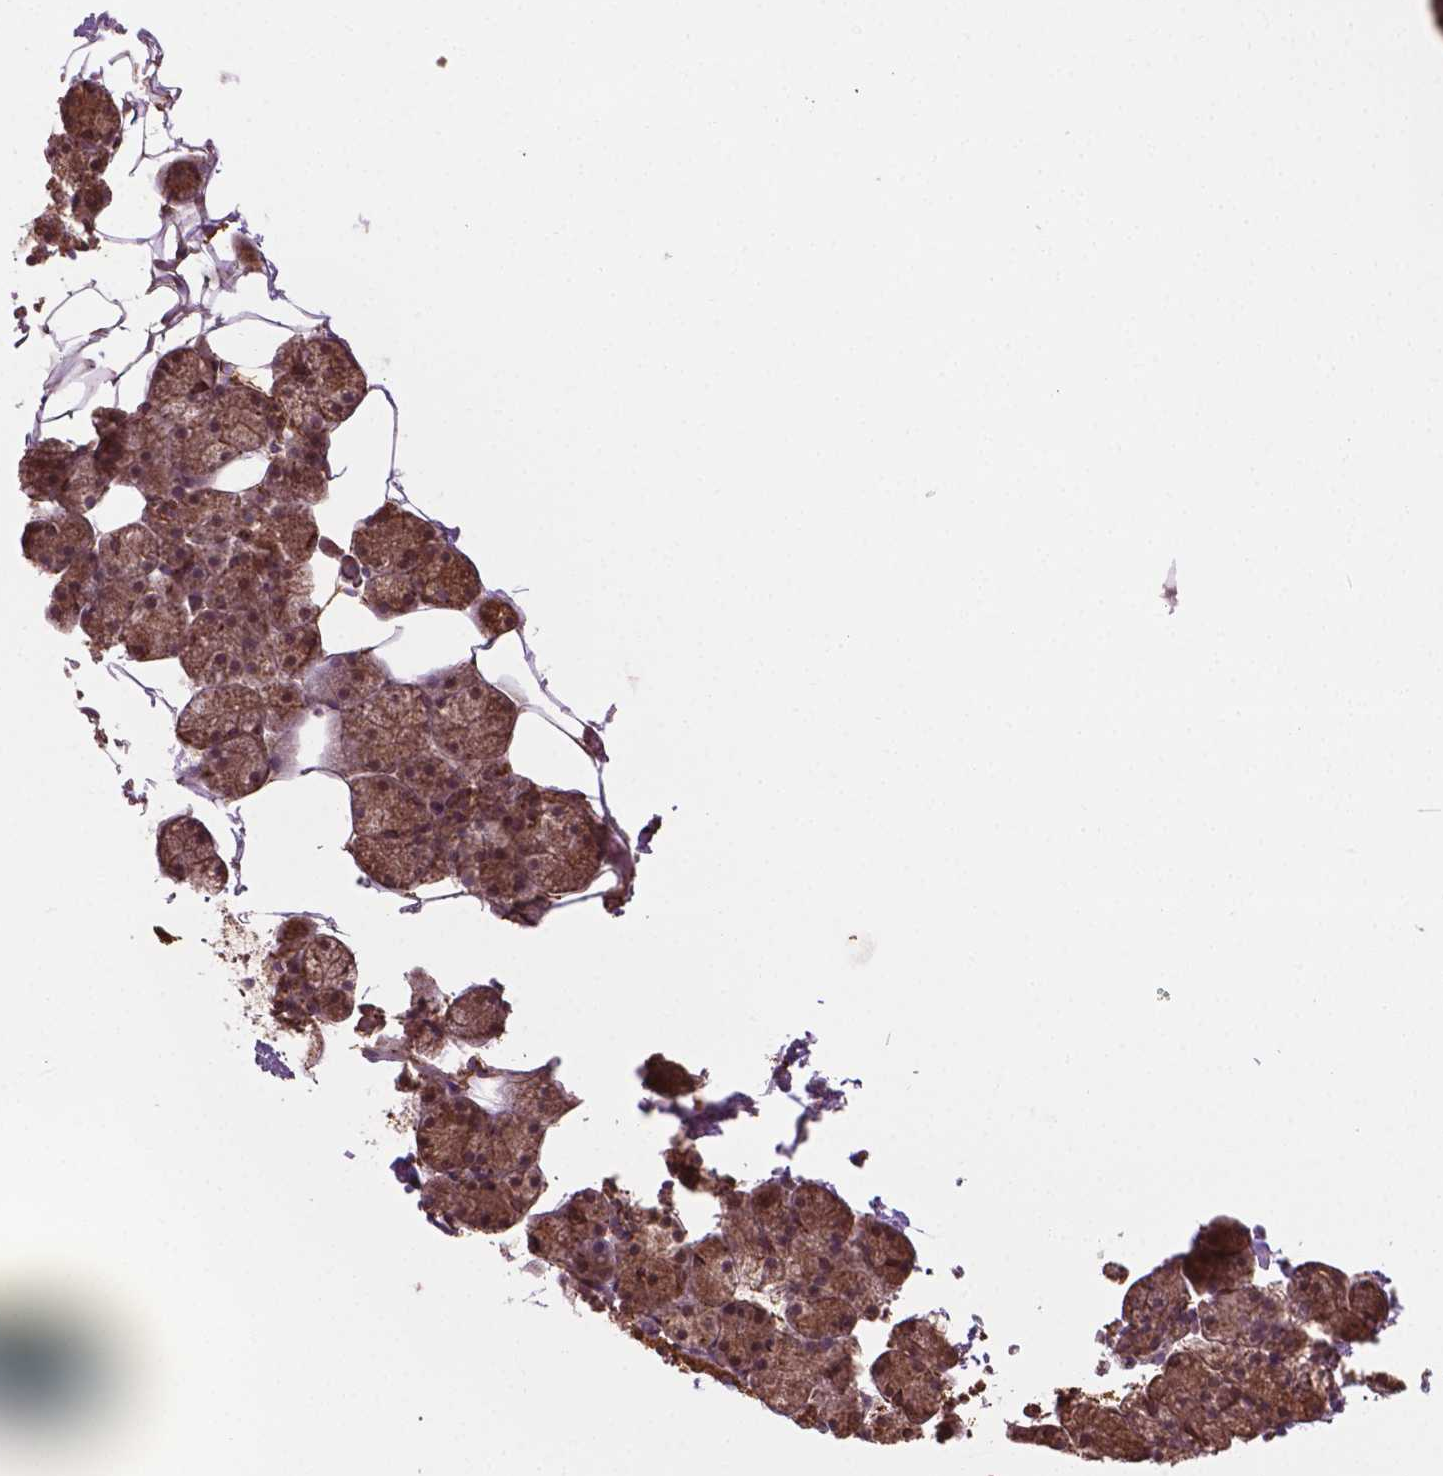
{"staining": {"intensity": "weak", "quantity": ">75%", "location": "cytoplasmic/membranous"}, "tissue": "salivary gland", "cell_type": "Glandular cells", "image_type": "normal", "snomed": [{"axis": "morphology", "description": "Normal tissue, NOS"}, {"axis": "topography", "description": "Salivary gland"}], "caption": "DAB (3,3'-diaminobenzidine) immunohistochemical staining of unremarkable salivary gland demonstrates weak cytoplasmic/membranous protein expression in about >75% of glandular cells. The protein of interest is stained brown, and the nuclei are stained in blue (DAB (3,3'-diaminobenzidine) IHC with brightfield microscopy, high magnification).", "gene": "HS3ST3A1", "patient": {"sex": "male", "age": 38}}